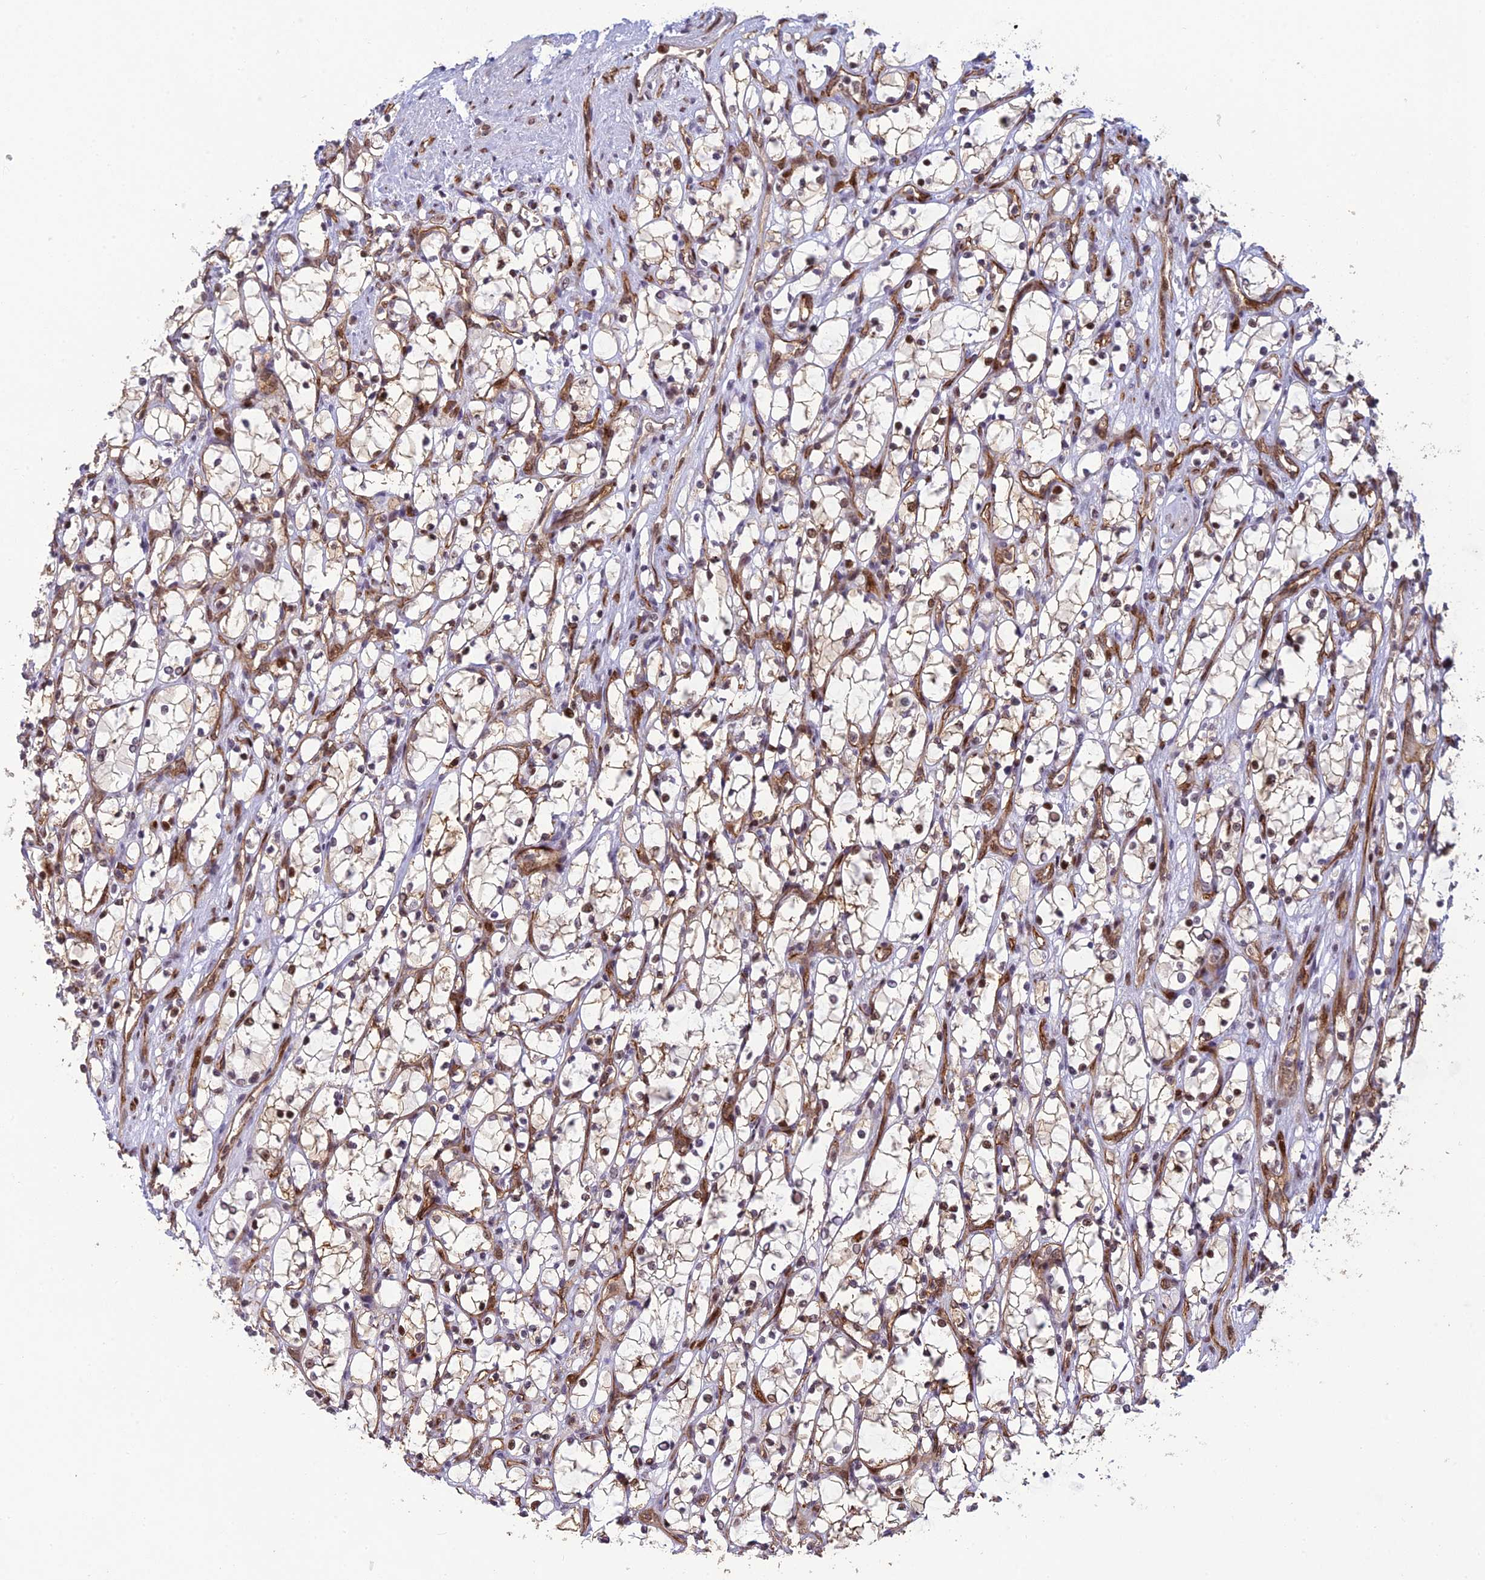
{"staining": {"intensity": "moderate", "quantity": "25%-75%", "location": "nuclear"}, "tissue": "renal cancer", "cell_type": "Tumor cells", "image_type": "cancer", "snomed": [{"axis": "morphology", "description": "Adenocarcinoma, NOS"}, {"axis": "topography", "description": "Kidney"}], "caption": "Protein analysis of renal cancer (adenocarcinoma) tissue exhibits moderate nuclear expression in about 25%-75% of tumor cells. The protein is stained brown, and the nuclei are stained in blue (DAB IHC with brightfield microscopy, high magnification).", "gene": "RANBP3", "patient": {"sex": "female", "age": 69}}